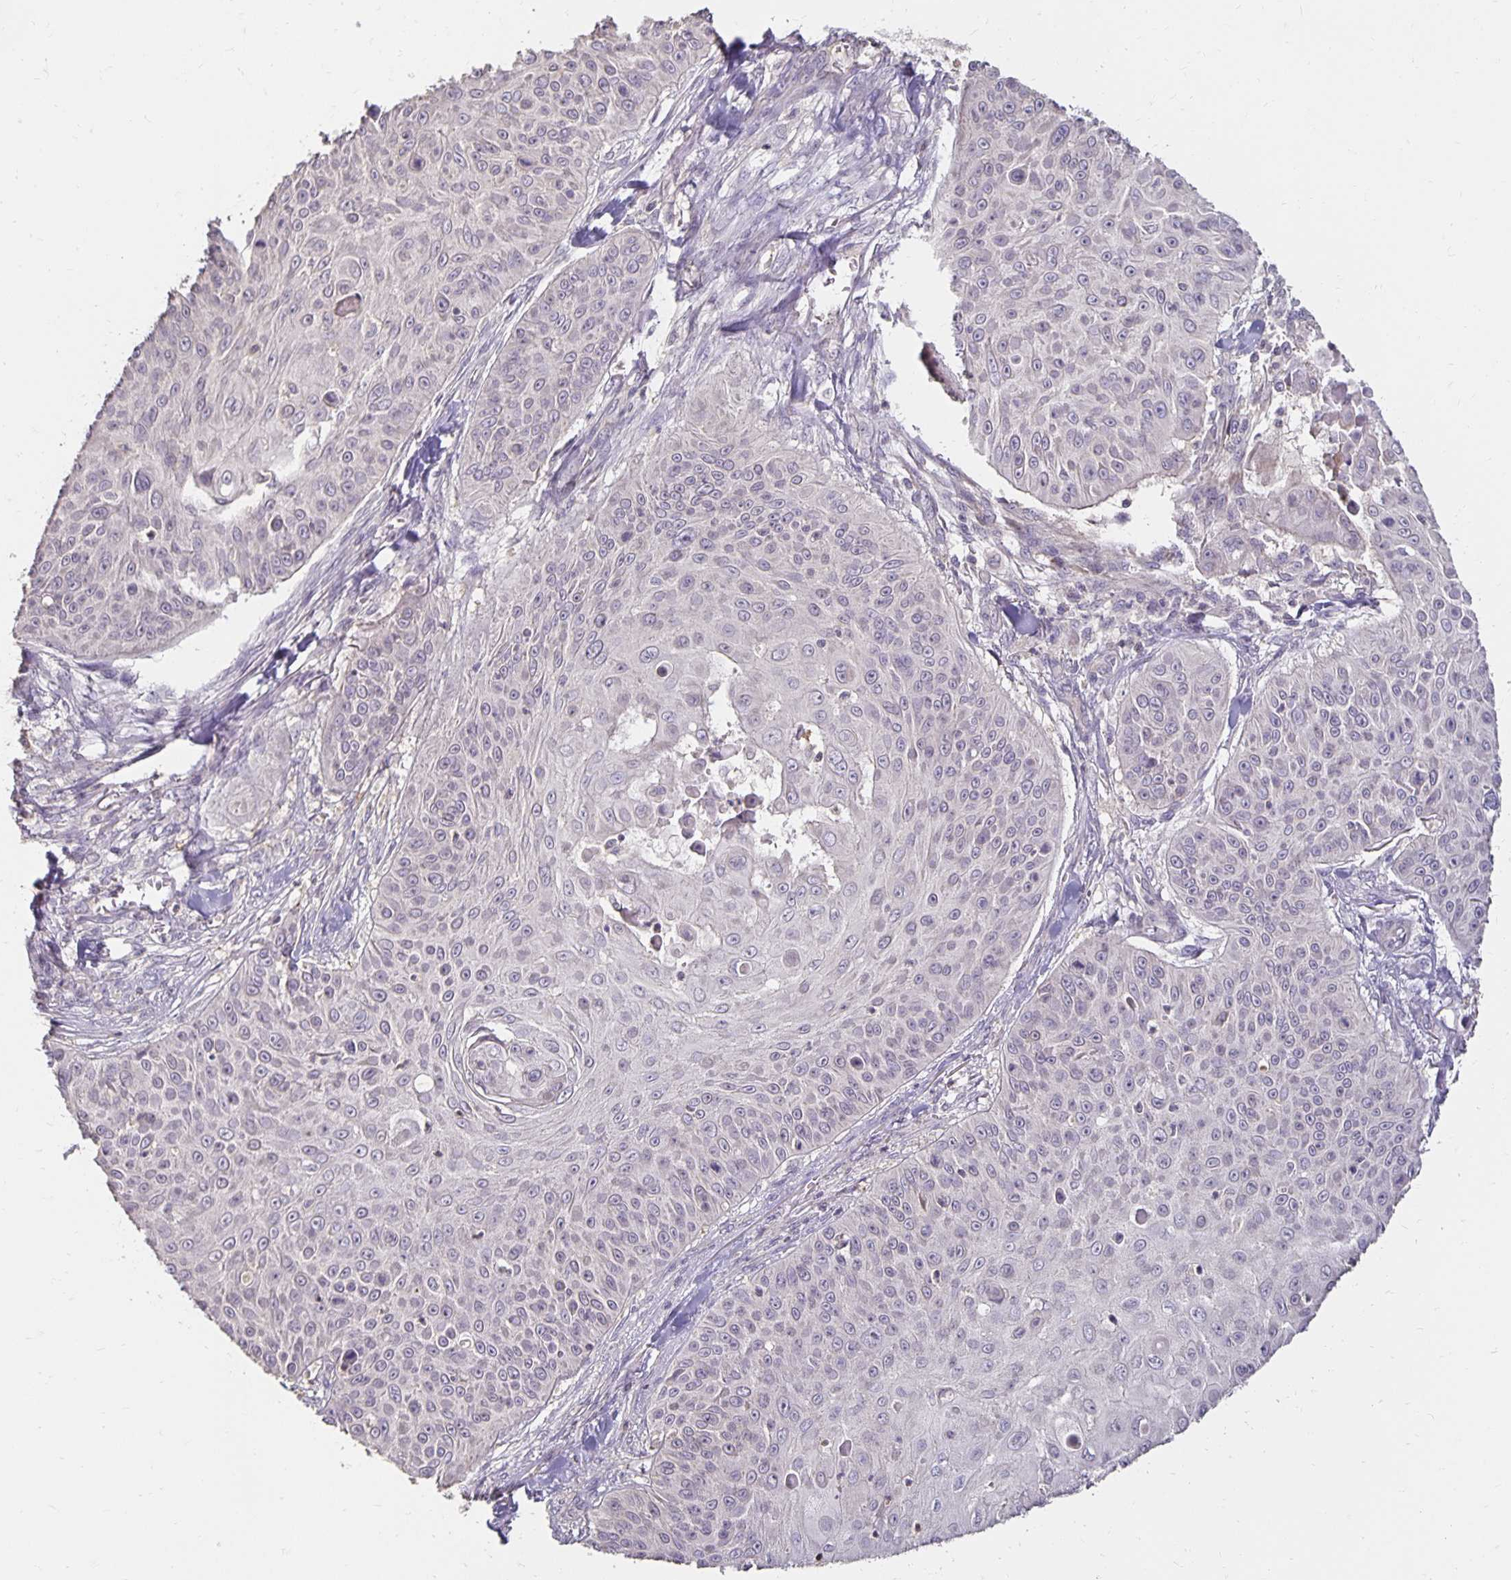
{"staining": {"intensity": "negative", "quantity": "none", "location": "none"}, "tissue": "skin cancer", "cell_type": "Tumor cells", "image_type": "cancer", "snomed": [{"axis": "morphology", "description": "Squamous cell carcinoma, NOS"}, {"axis": "topography", "description": "Skin"}], "caption": "Tumor cells show no significant expression in squamous cell carcinoma (skin).", "gene": "CST6", "patient": {"sex": "male", "age": 82}}